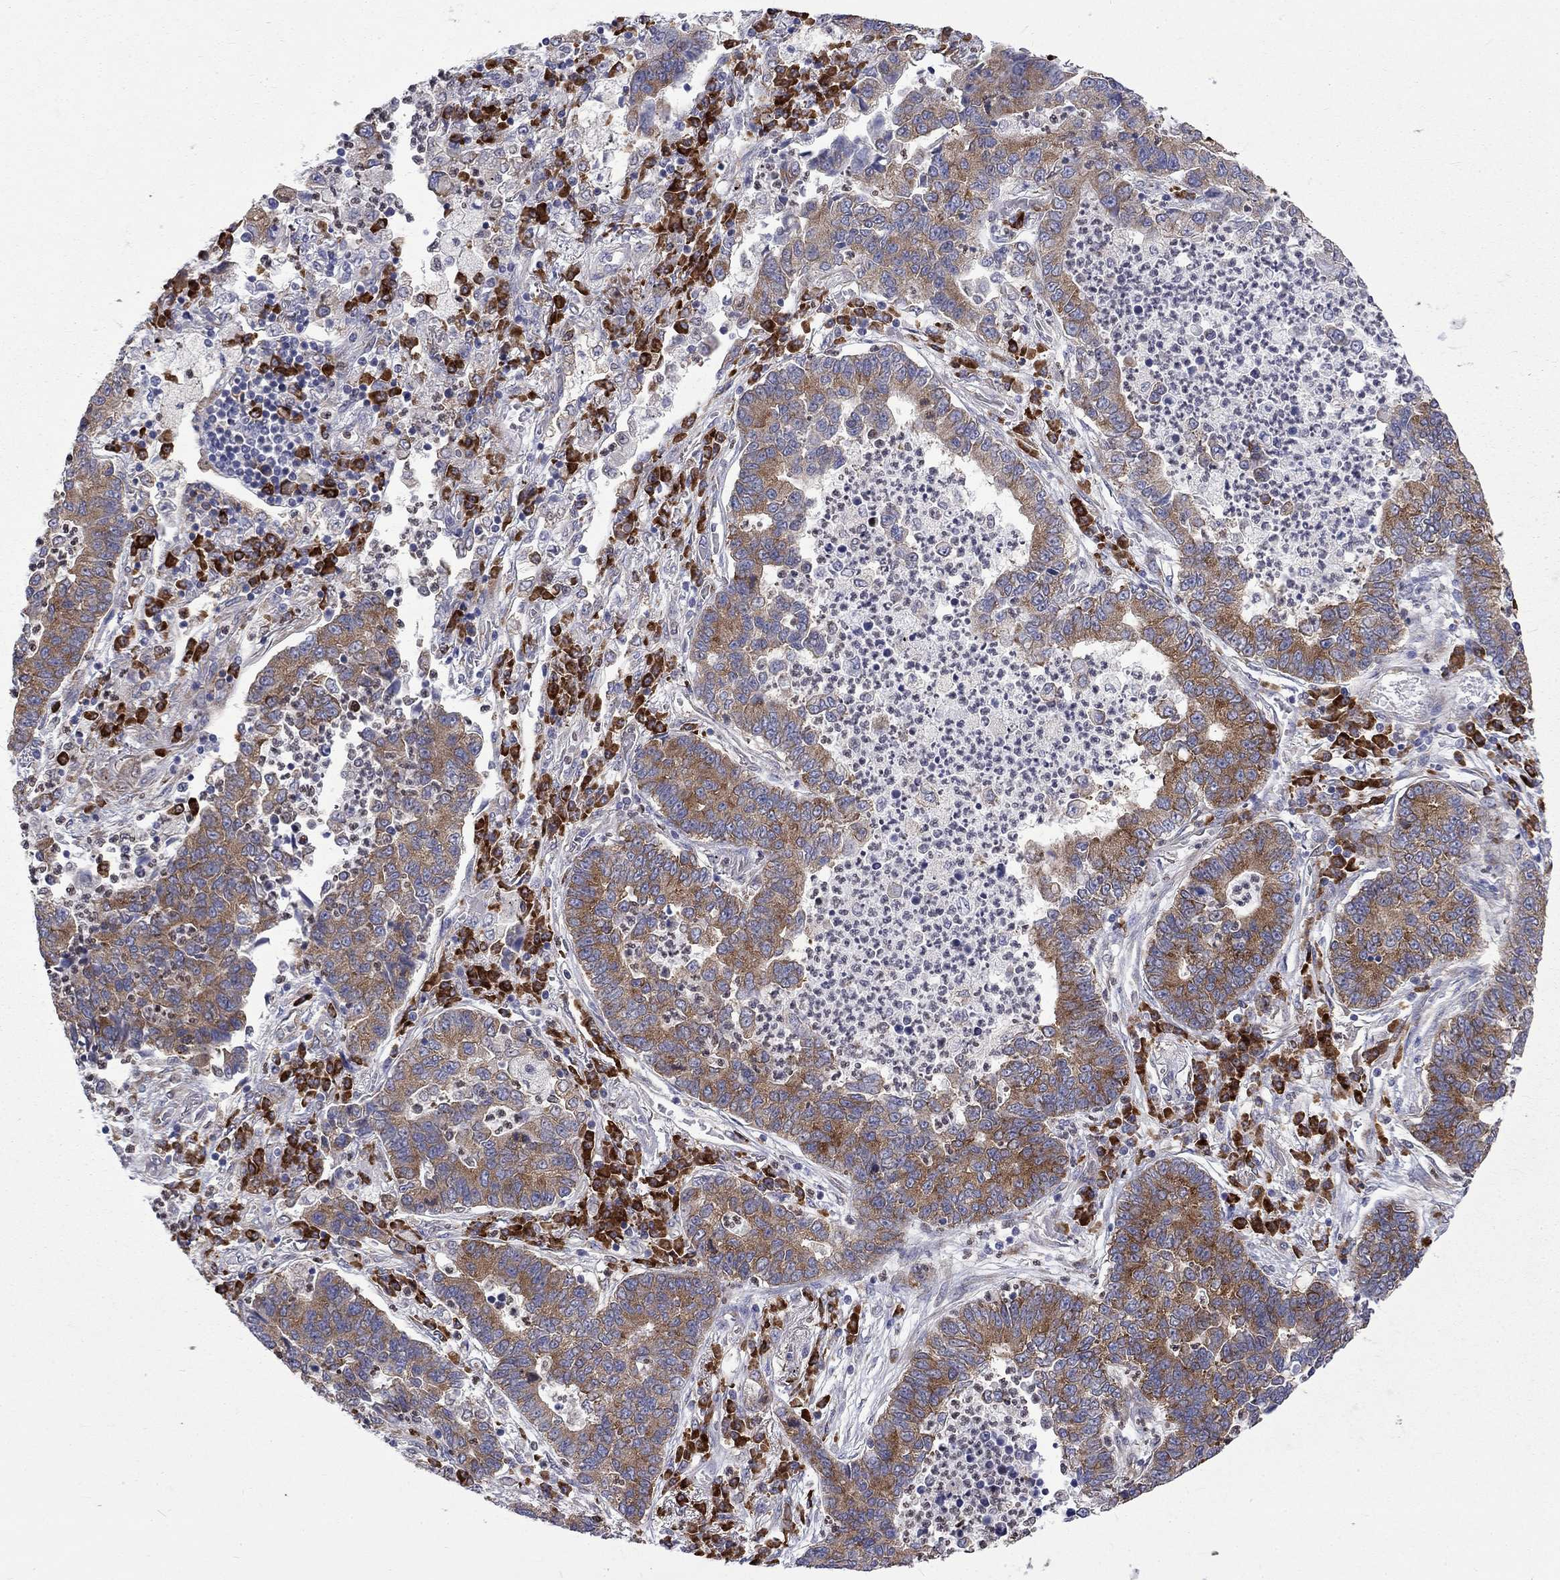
{"staining": {"intensity": "moderate", "quantity": ">75%", "location": "cytoplasmic/membranous"}, "tissue": "lung cancer", "cell_type": "Tumor cells", "image_type": "cancer", "snomed": [{"axis": "morphology", "description": "Adenocarcinoma, NOS"}, {"axis": "topography", "description": "Lung"}], "caption": "This is an image of immunohistochemistry staining of lung cancer (adenocarcinoma), which shows moderate staining in the cytoplasmic/membranous of tumor cells.", "gene": "PABPC4", "patient": {"sex": "female", "age": 57}}